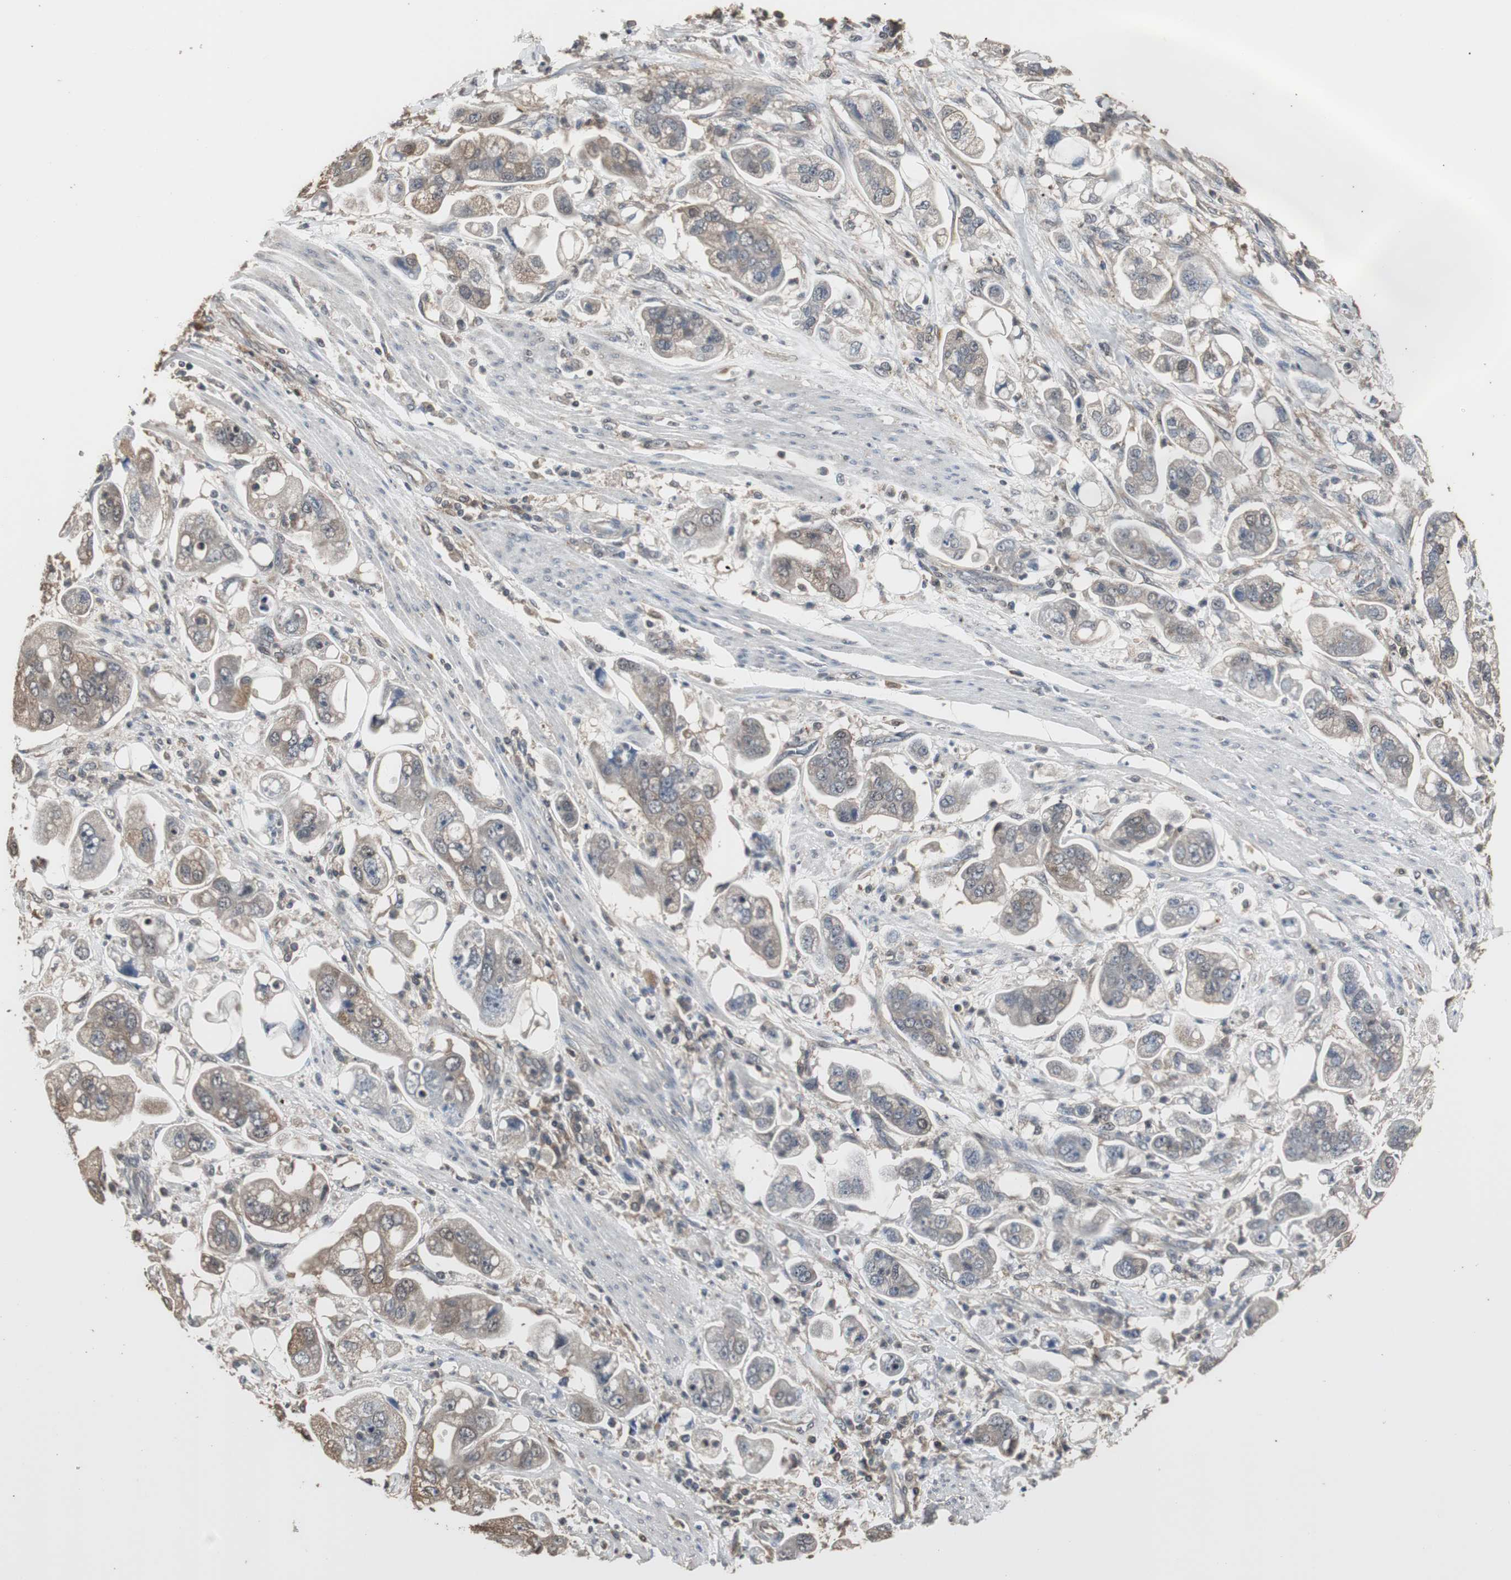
{"staining": {"intensity": "weak", "quantity": ">75%", "location": "cytoplasmic/membranous"}, "tissue": "stomach cancer", "cell_type": "Tumor cells", "image_type": "cancer", "snomed": [{"axis": "morphology", "description": "Adenocarcinoma, NOS"}, {"axis": "topography", "description": "Stomach"}], "caption": "High-power microscopy captured an IHC micrograph of adenocarcinoma (stomach), revealing weak cytoplasmic/membranous staining in about >75% of tumor cells. The staining was performed using DAB (3,3'-diaminobenzidine), with brown indicating positive protein expression. Nuclei are stained blue with hematoxylin.", "gene": "HPRT1", "patient": {"sex": "male", "age": 62}}